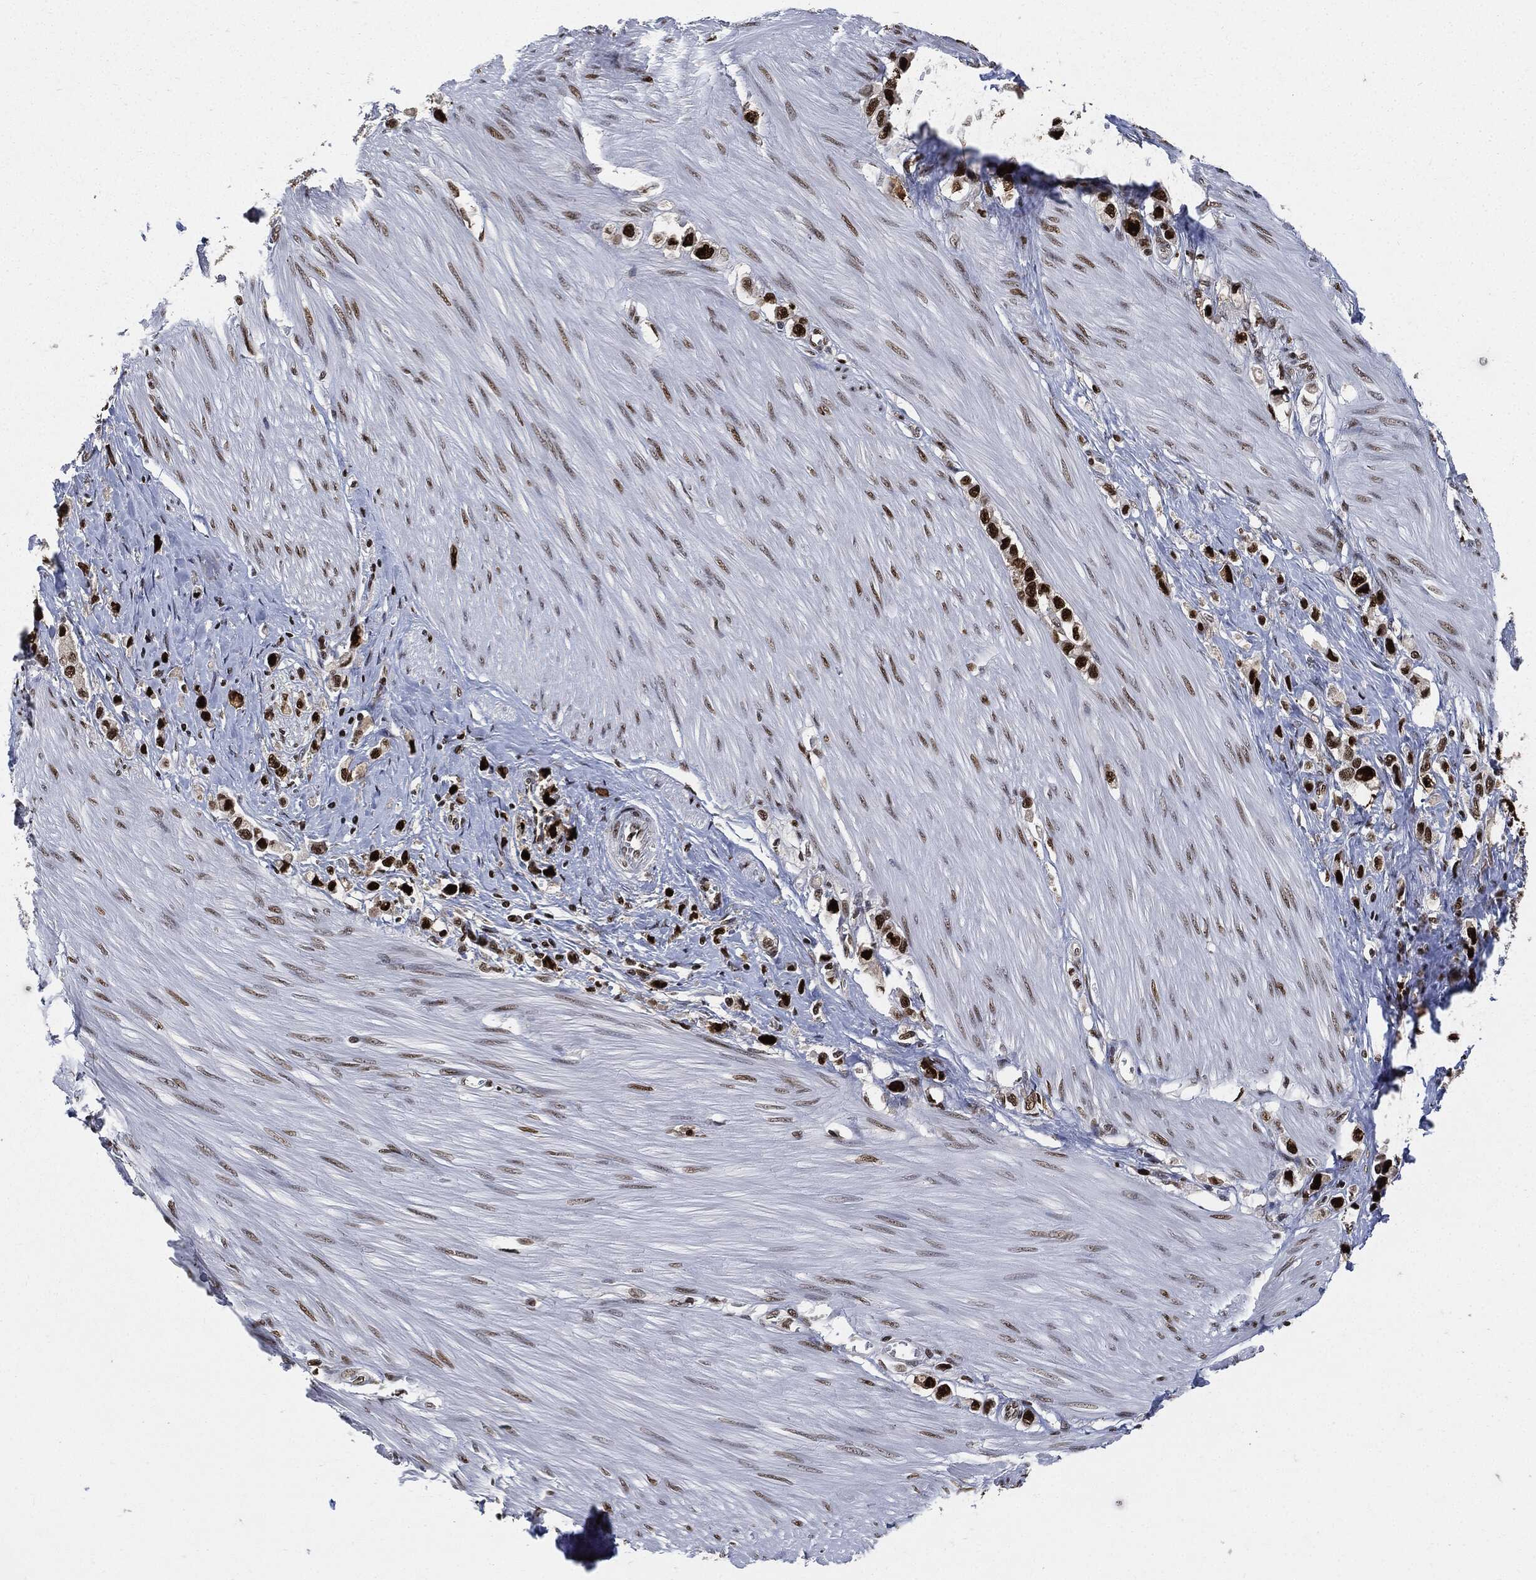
{"staining": {"intensity": "strong", "quantity": ">75%", "location": "nuclear"}, "tissue": "stomach cancer", "cell_type": "Tumor cells", "image_type": "cancer", "snomed": [{"axis": "morphology", "description": "Normal tissue, NOS"}, {"axis": "morphology", "description": "Adenocarcinoma, NOS"}, {"axis": "morphology", "description": "Adenocarcinoma, High grade"}, {"axis": "topography", "description": "Stomach, upper"}, {"axis": "topography", "description": "Stomach"}], "caption": "Immunohistochemical staining of human stomach adenocarcinoma exhibits strong nuclear protein staining in approximately >75% of tumor cells.", "gene": "PCNA", "patient": {"sex": "female", "age": 65}}